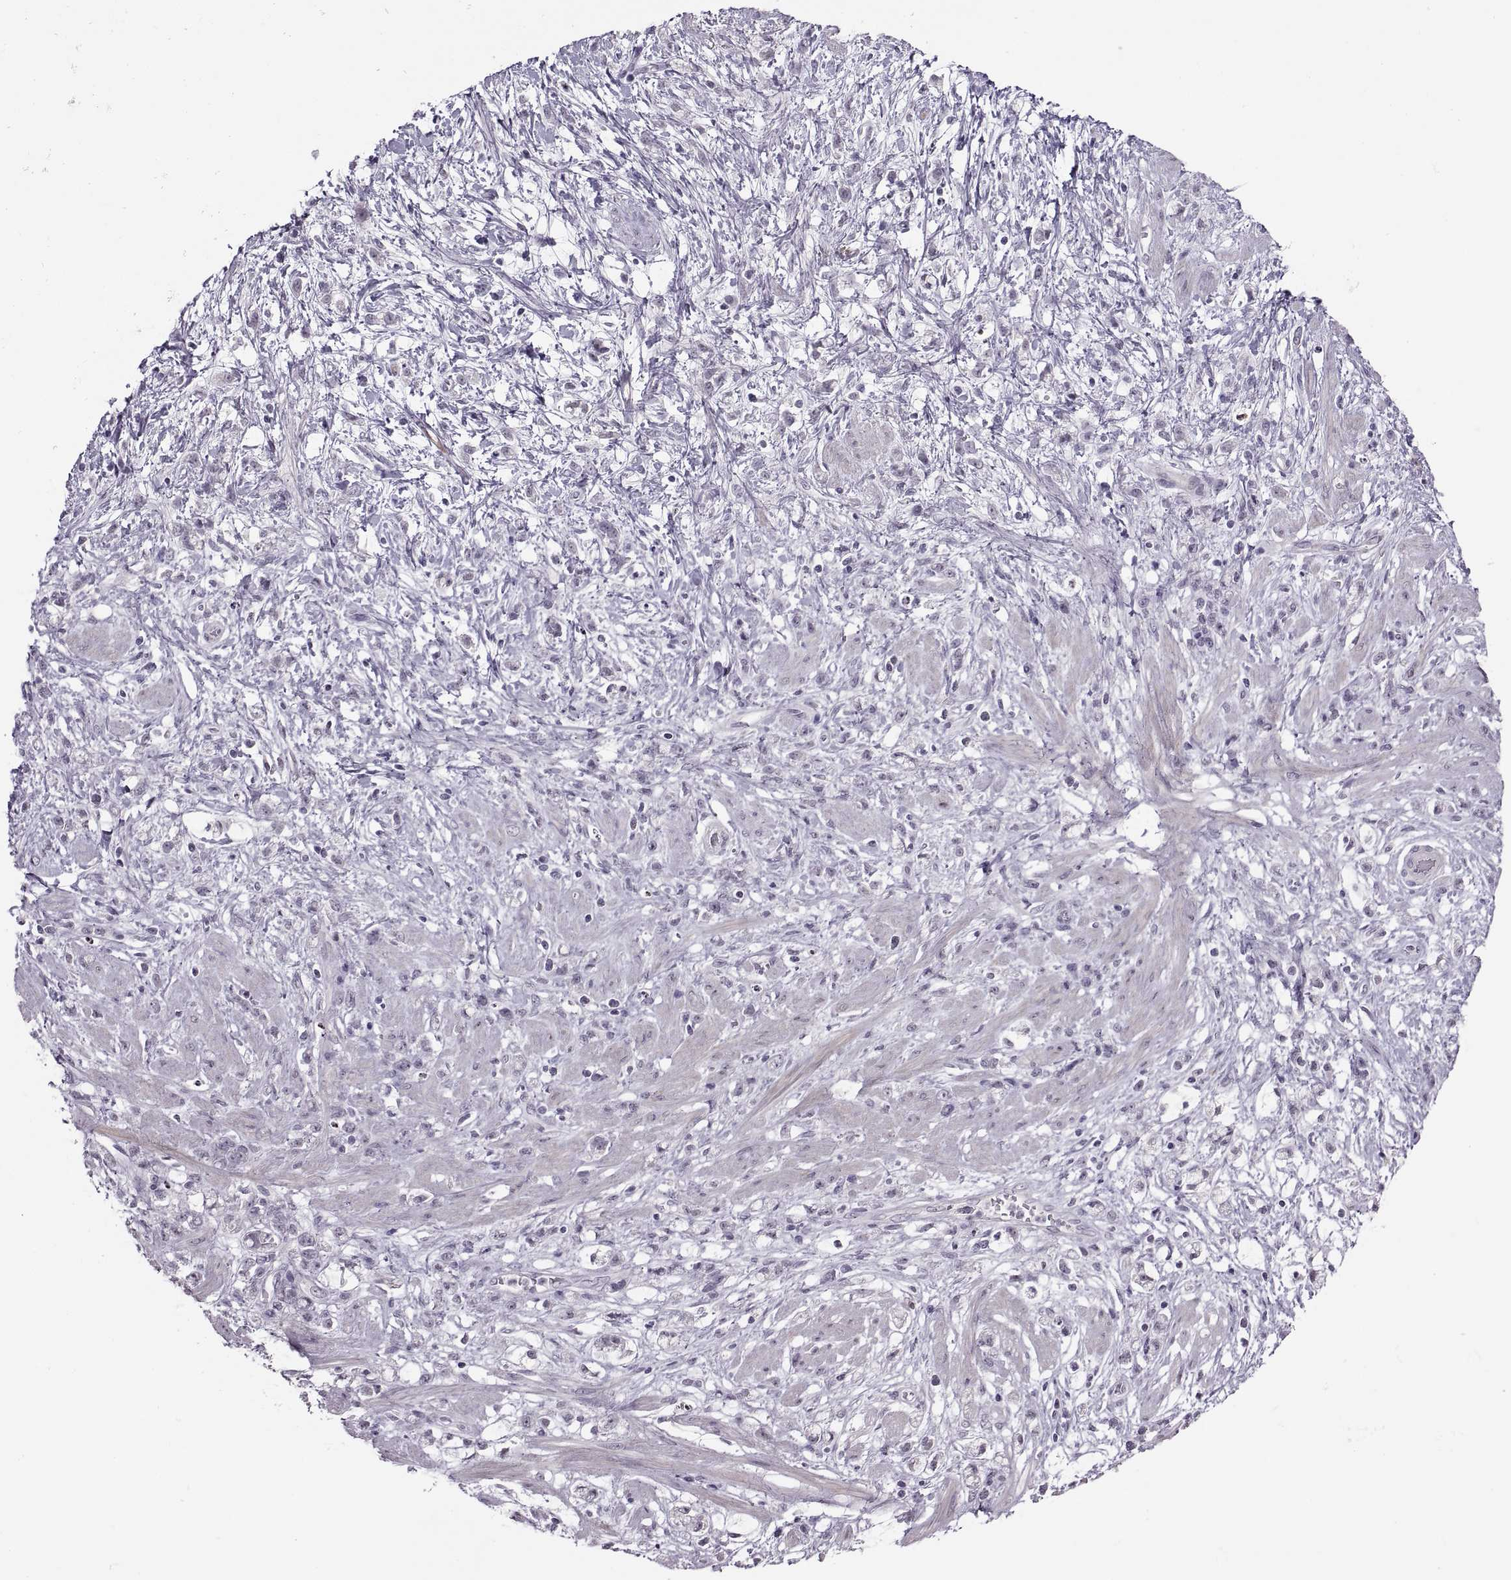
{"staining": {"intensity": "negative", "quantity": "none", "location": "none"}, "tissue": "stomach cancer", "cell_type": "Tumor cells", "image_type": "cancer", "snomed": [{"axis": "morphology", "description": "Adenocarcinoma, NOS"}, {"axis": "topography", "description": "Stomach"}], "caption": "The image displays no staining of tumor cells in stomach cancer. The staining is performed using DAB (3,3'-diaminobenzidine) brown chromogen with nuclei counter-stained in using hematoxylin.", "gene": "CHCT1", "patient": {"sex": "female", "age": 60}}